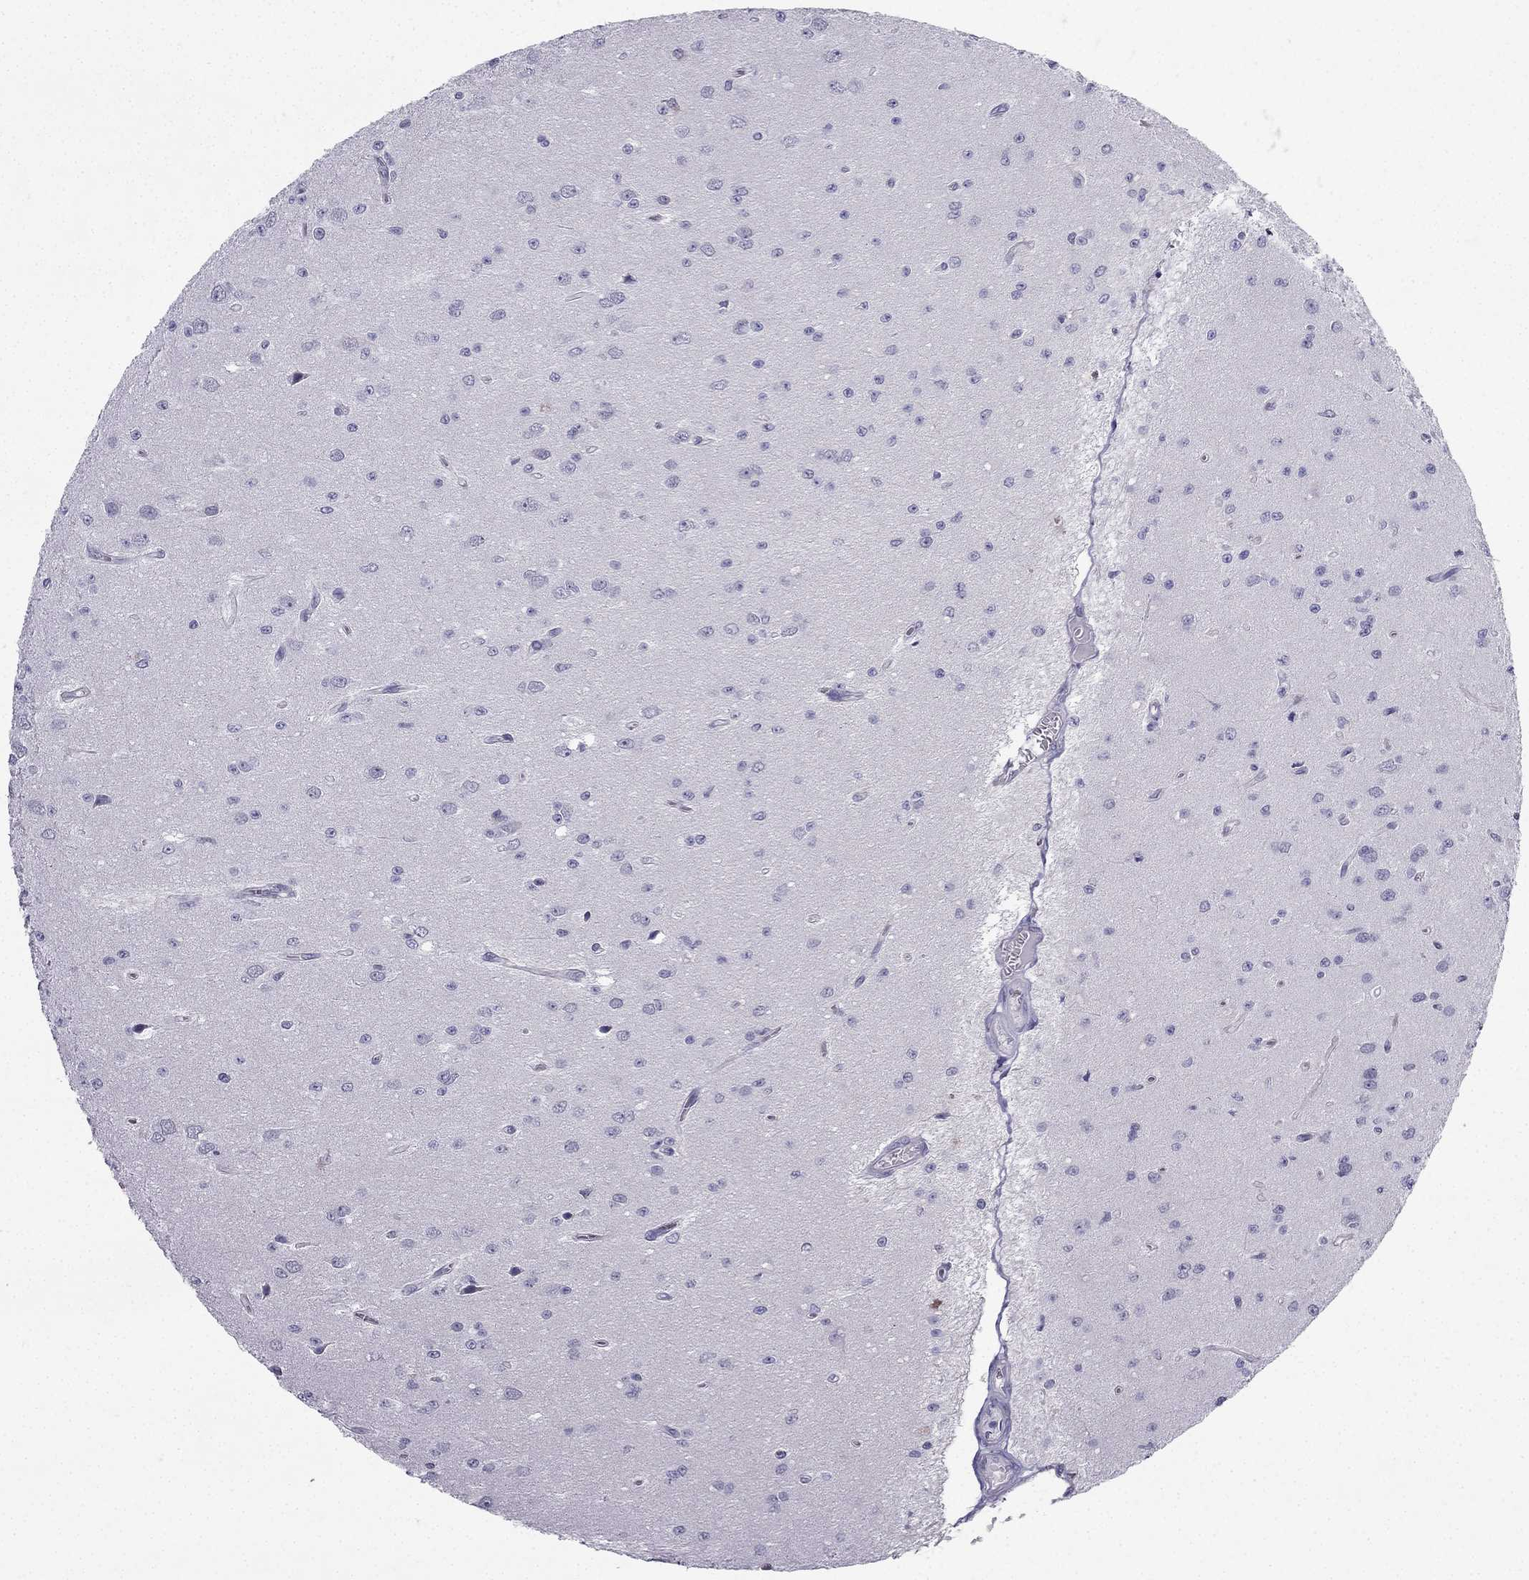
{"staining": {"intensity": "negative", "quantity": "none", "location": "none"}, "tissue": "glioma", "cell_type": "Tumor cells", "image_type": "cancer", "snomed": [{"axis": "morphology", "description": "Glioma, malignant, Low grade"}, {"axis": "topography", "description": "Brain"}], "caption": "An image of human malignant low-grade glioma is negative for staining in tumor cells.", "gene": "CFAP53", "patient": {"sex": "female", "age": 45}}